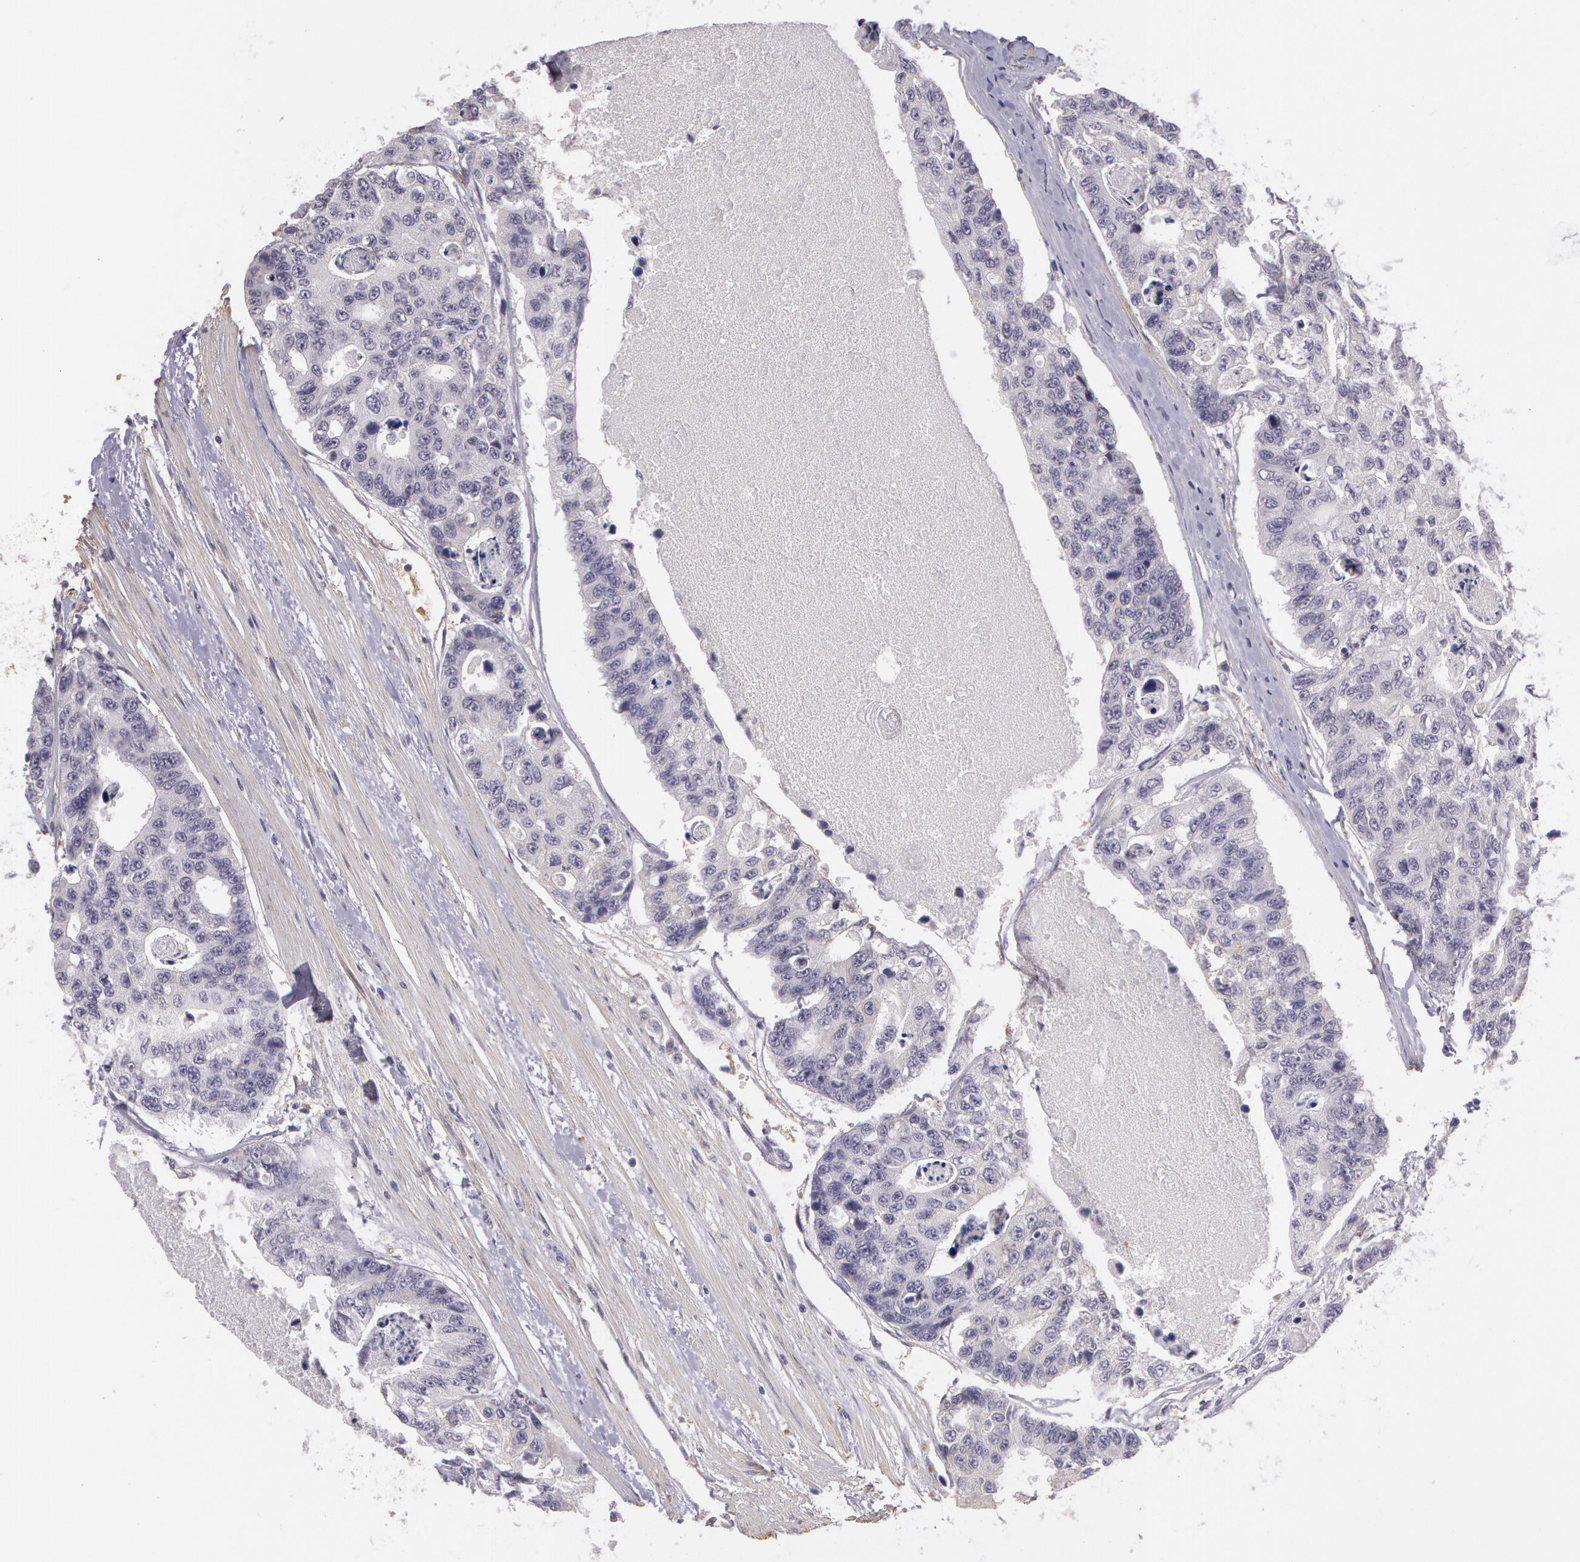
{"staining": {"intensity": "negative", "quantity": "none", "location": "none"}, "tissue": "colorectal cancer", "cell_type": "Tumor cells", "image_type": "cancer", "snomed": [{"axis": "morphology", "description": "Adenocarcinoma, NOS"}, {"axis": "topography", "description": "Colon"}], "caption": "Tumor cells are negative for brown protein staining in colorectal cancer (adenocarcinoma).", "gene": "G2E3", "patient": {"sex": "female", "age": 86}}